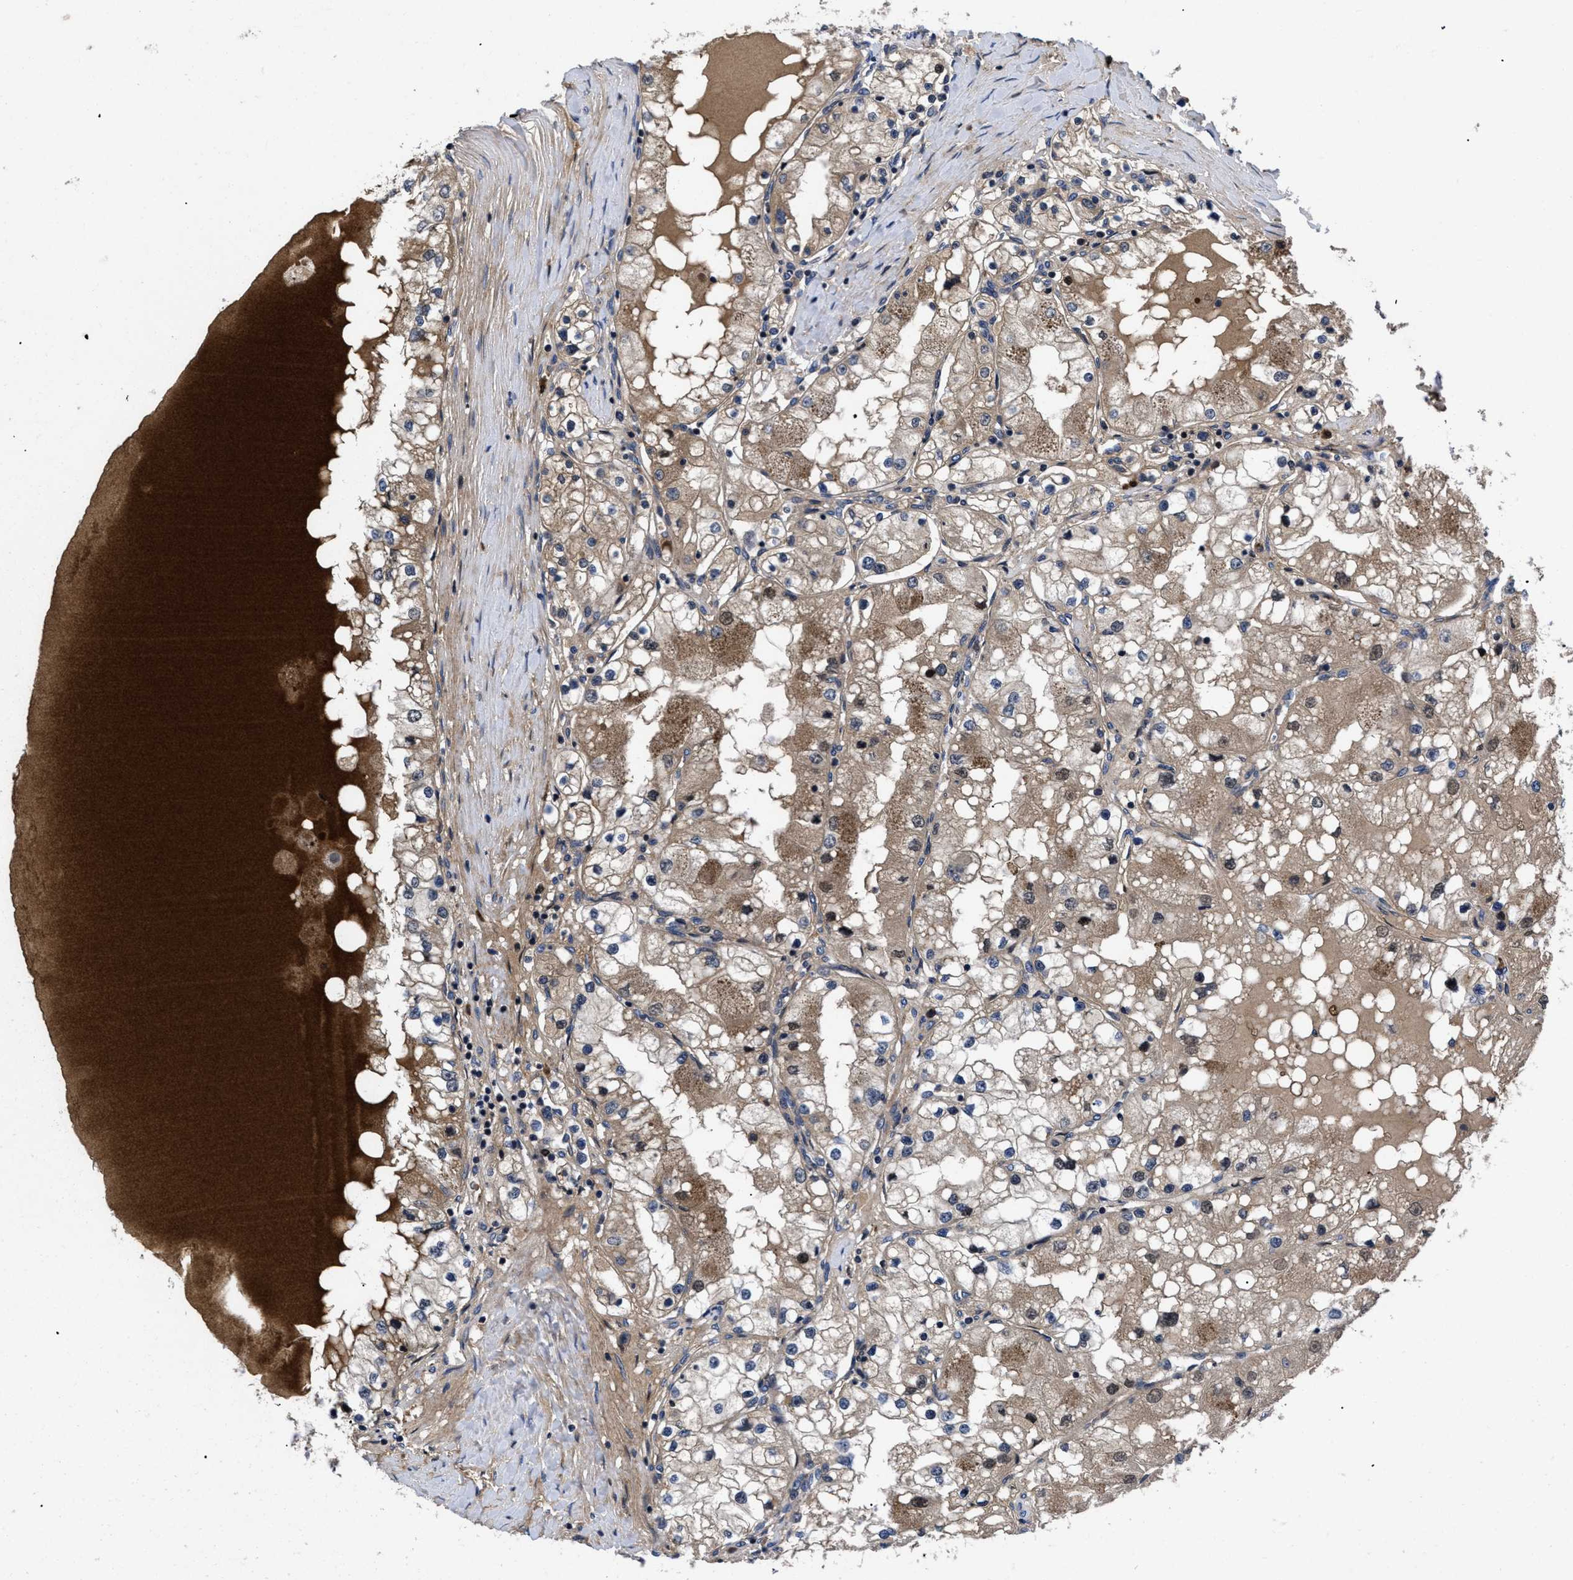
{"staining": {"intensity": "moderate", "quantity": "<25%", "location": "cytoplasmic/membranous"}, "tissue": "renal cancer", "cell_type": "Tumor cells", "image_type": "cancer", "snomed": [{"axis": "morphology", "description": "Adenocarcinoma, NOS"}, {"axis": "topography", "description": "Kidney"}], "caption": "Tumor cells reveal low levels of moderate cytoplasmic/membranous positivity in about <25% of cells in human renal cancer (adenocarcinoma).", "gene": "FAM200A", "patient": {"sex": "male", "age": 68}}